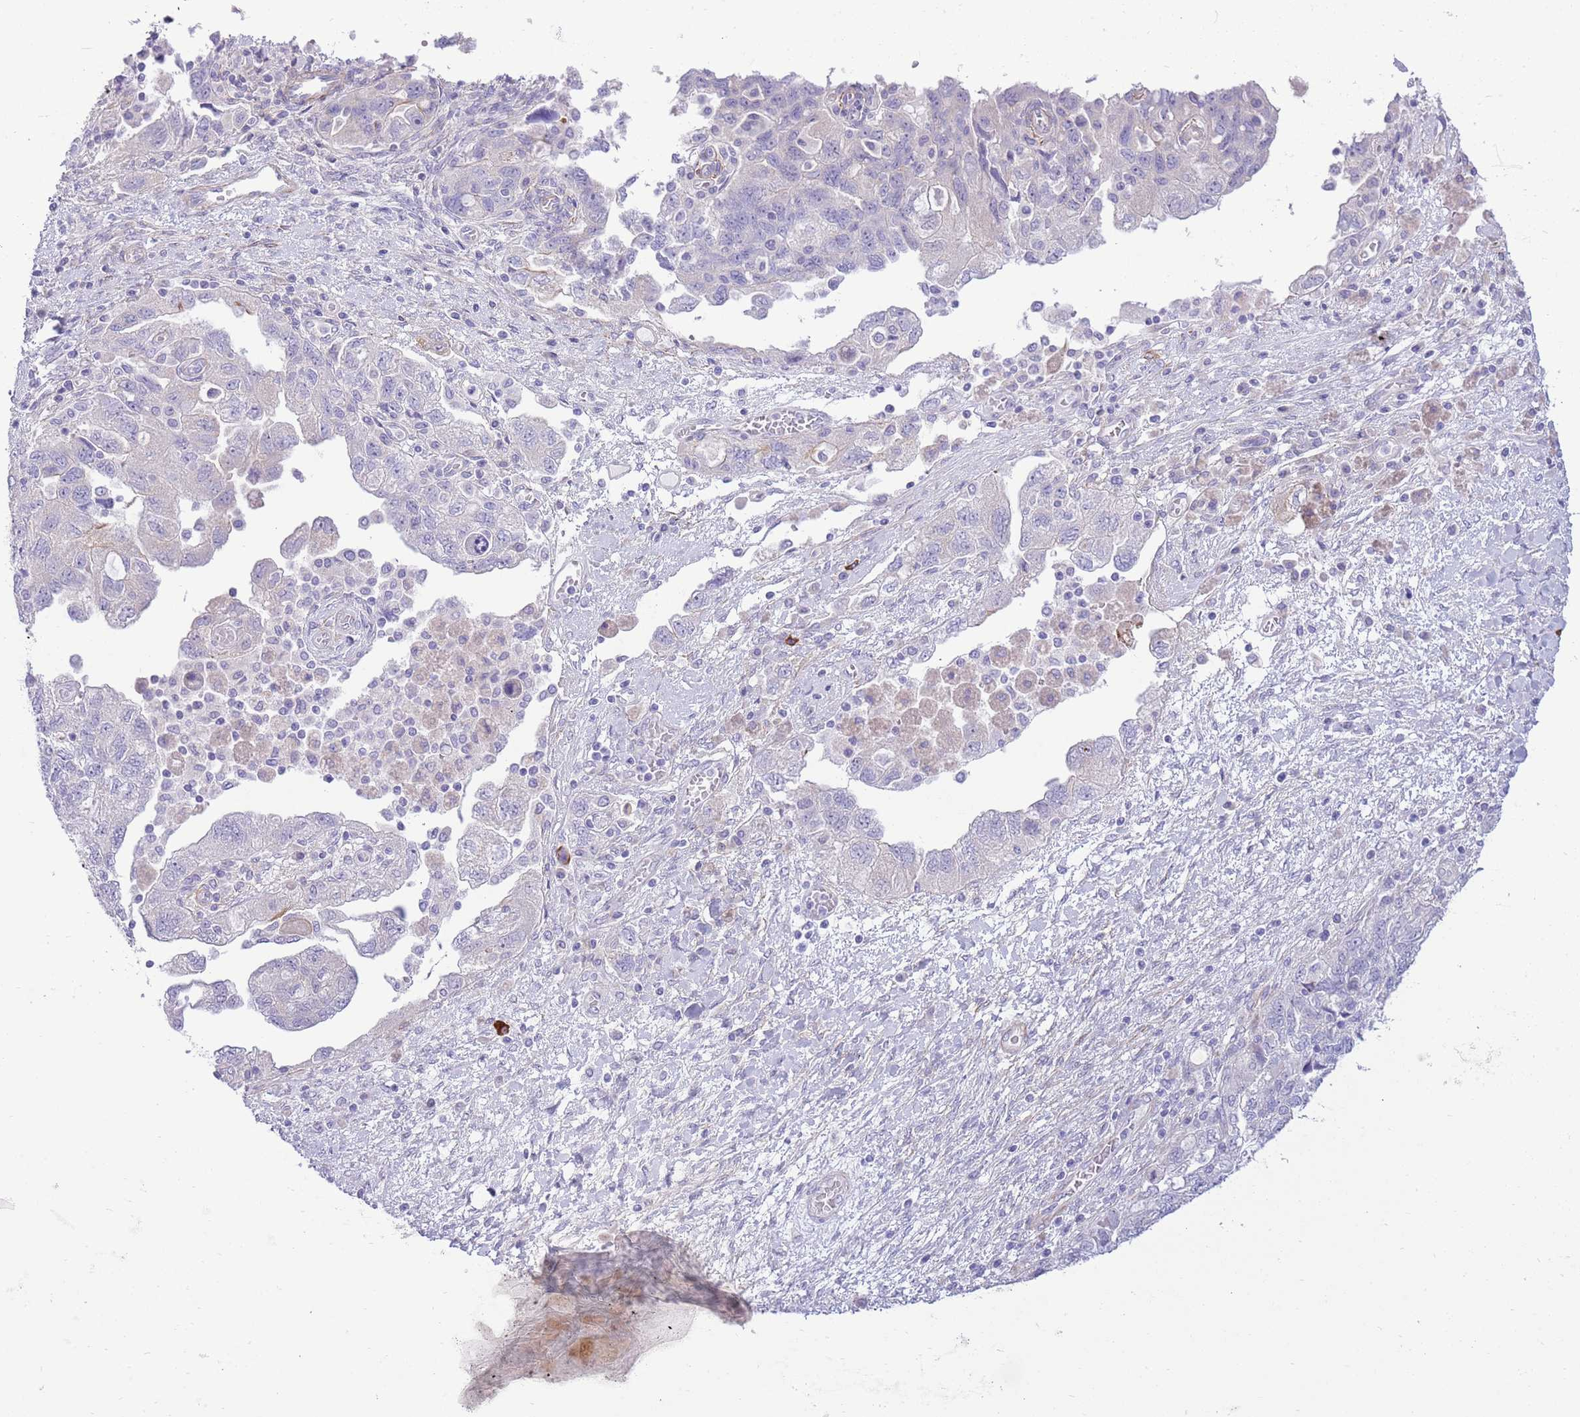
{"staining": {"intensity": "negative", "quantity": "none", "location": "none"}, "tissue": "ovarian cancer", "cell_type": "Tumor cells", "image_type": "cancer", "snomed": [{"axis": "morphology", "description": "Carcinoma, NOS"}, {"axis": "morphology", "description": "Cystadenocarcinoma, serous, NOS"}, {"axis": "topography", "description": "Ovary"}], "caption": "DAB immunohistochemical staining of human ovarian cancer (serous cystadenocarcinoma) reveals no significant staining in tumor cells.", "gene": "ZC4H2", "patient": {"sex": "female", "age": 69}}